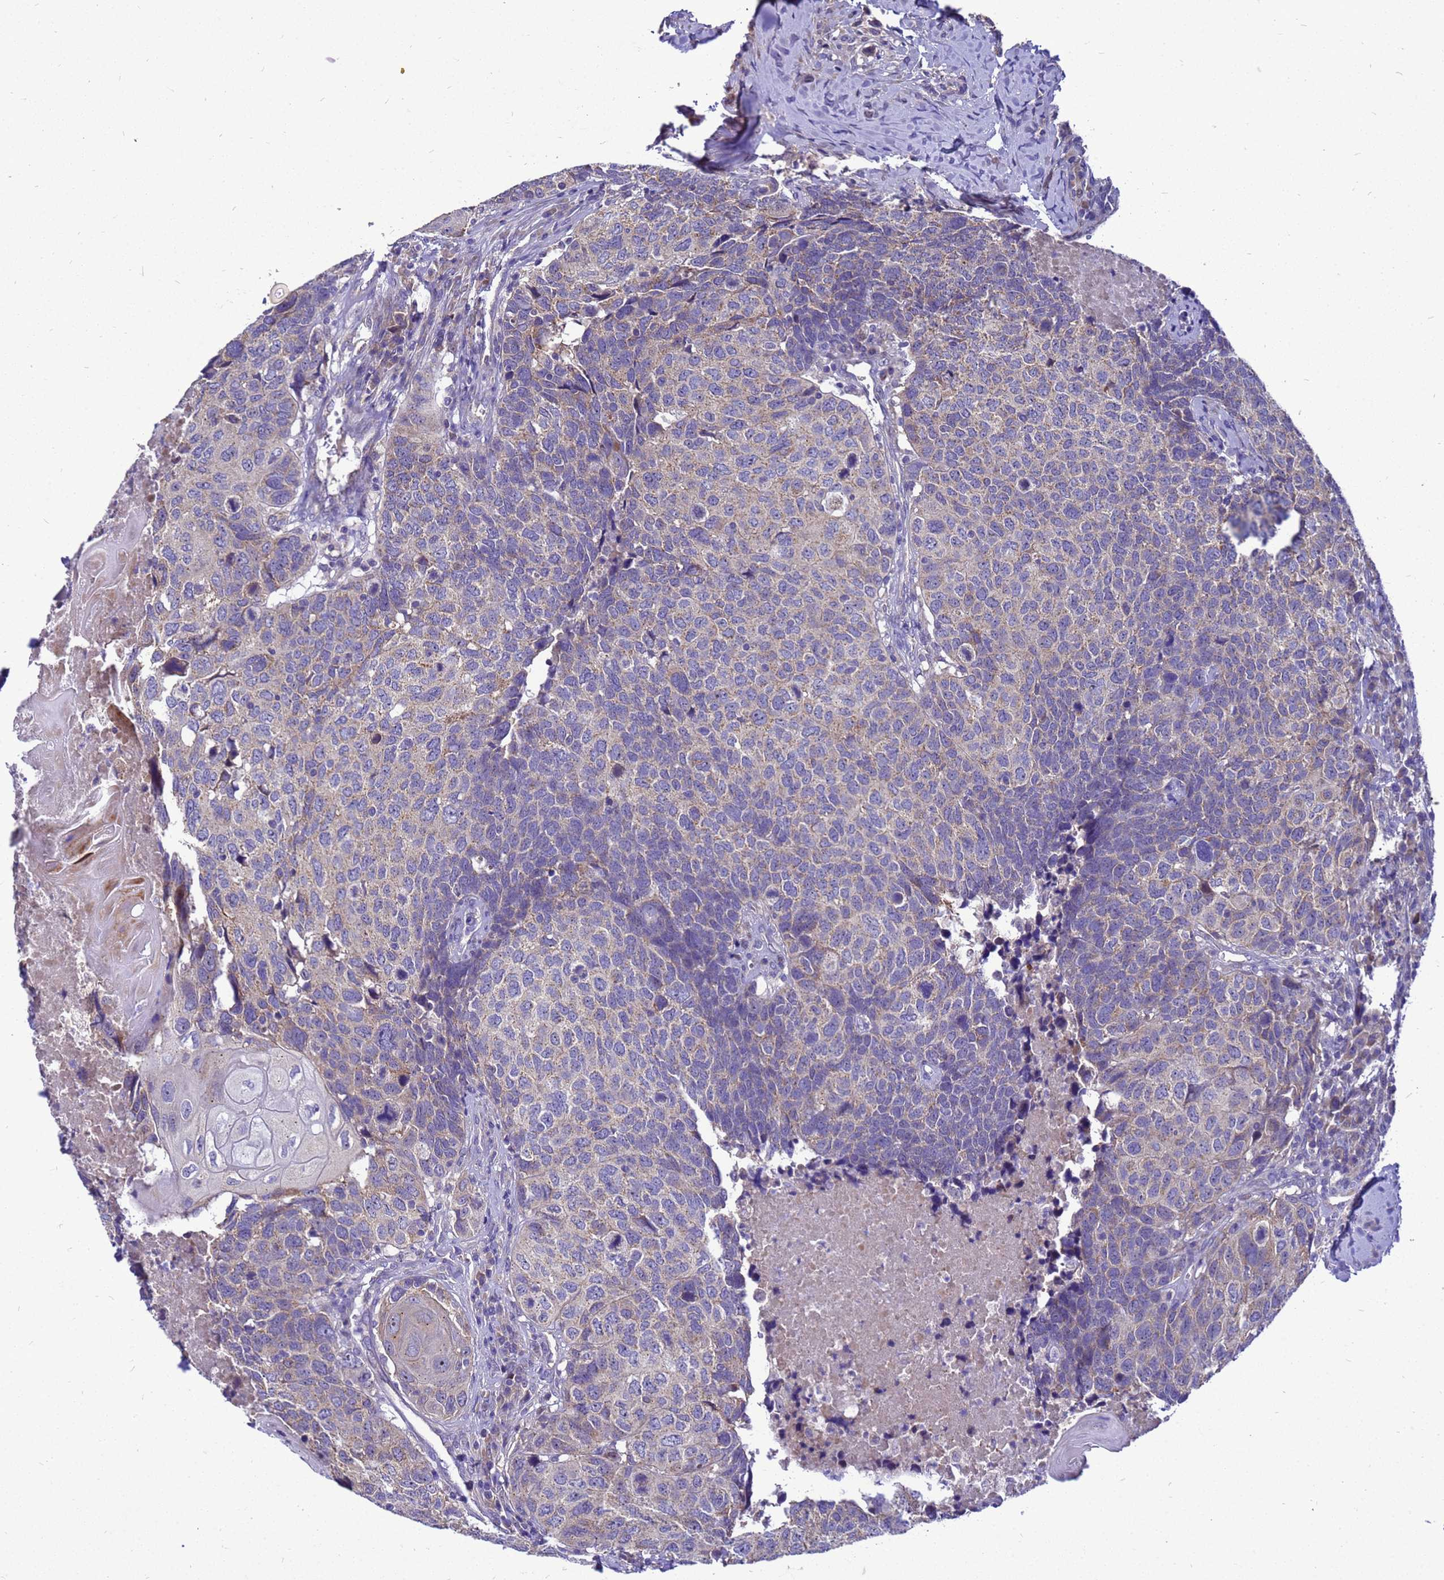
{"staining": {"intensity": "weak", "quantity": "<25%", "location": "cytoplasmic/membranous"}, "tissue": "head and neck cancer", "cell_type": "Tumor cells", "image_type": "cancer", "snomed": [{"axis": "morphology", "description": "Squamous cell carcinoma, NOS"}, {"axis": "topography", "description": "Head-Neck"}], "caption": "Histopathology image shows no significant protein staining in tumor cells of head and neck squamous cell carcinoma. Brightfield microscopy of IHC stained with DAB (3,3'-diaminobenzidine) (brown) and hematoxylin (blue), captured at high magnification.", "gene": "POP7", "patient": {"sex": "male", "age": 66}}